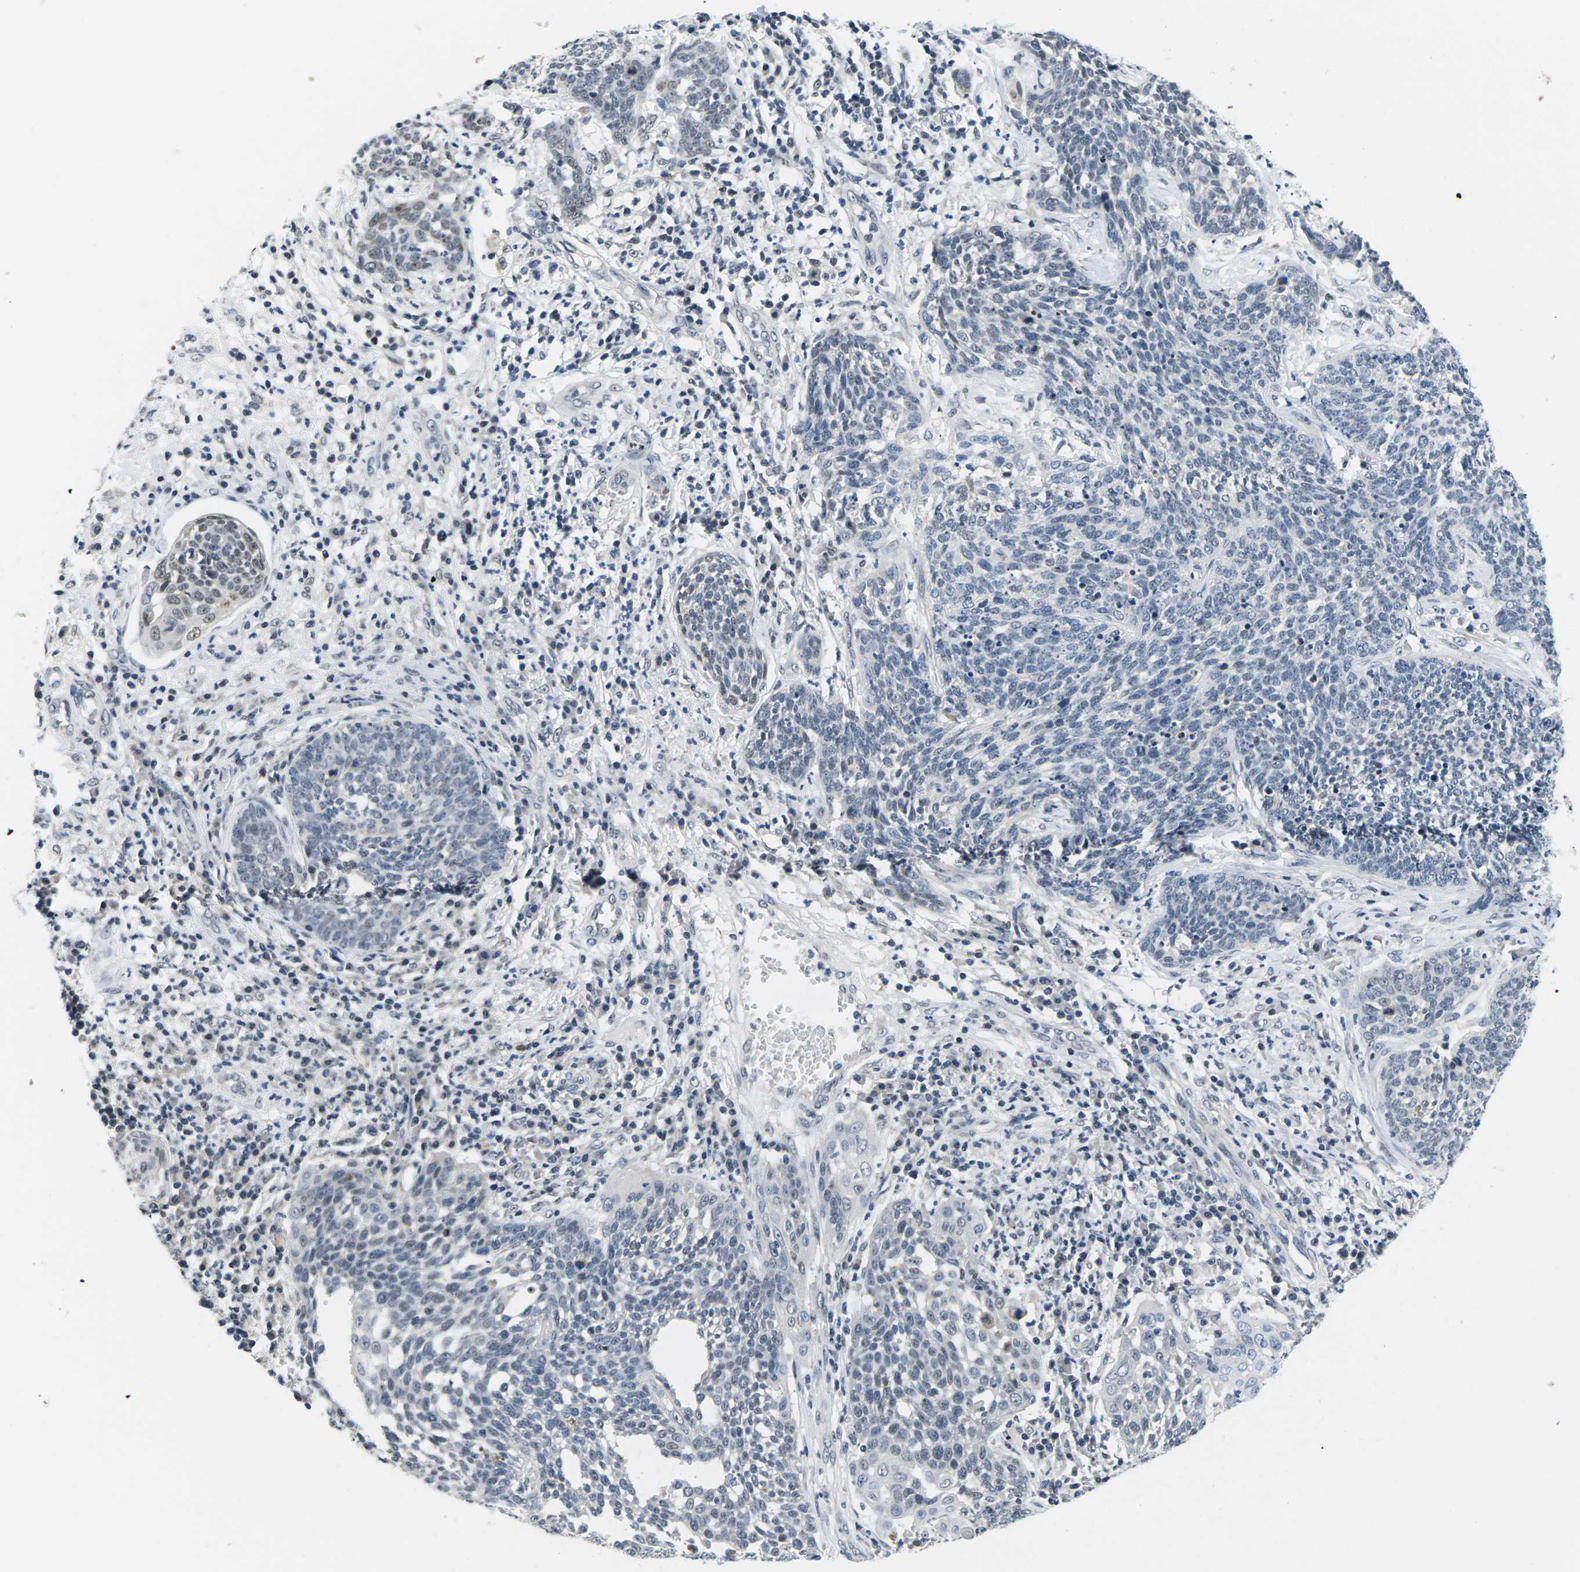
{"staining": {"intensity": "negative", "quantity": "none", "location": "none"}, "tissue": "cervical cancer", "cell_type": "Tumor cells", "image_type": "cancer", "snomed": [{"axis": "morphology", "description": "Squamous cell carcinoma, NOS"}, {"axis": "topography", "description": "Cervix"}], "caption": "High magnification brightfield microscopy of cervical squamous cell carcinoma stained with DAB (3,3'-diaminobenzidine) (brown) and counterstained with hematoxylin (blue): tumor cells show no significant staining.", "gene": "NSRP1", "patient": {"sex": "female", "age": 34}}